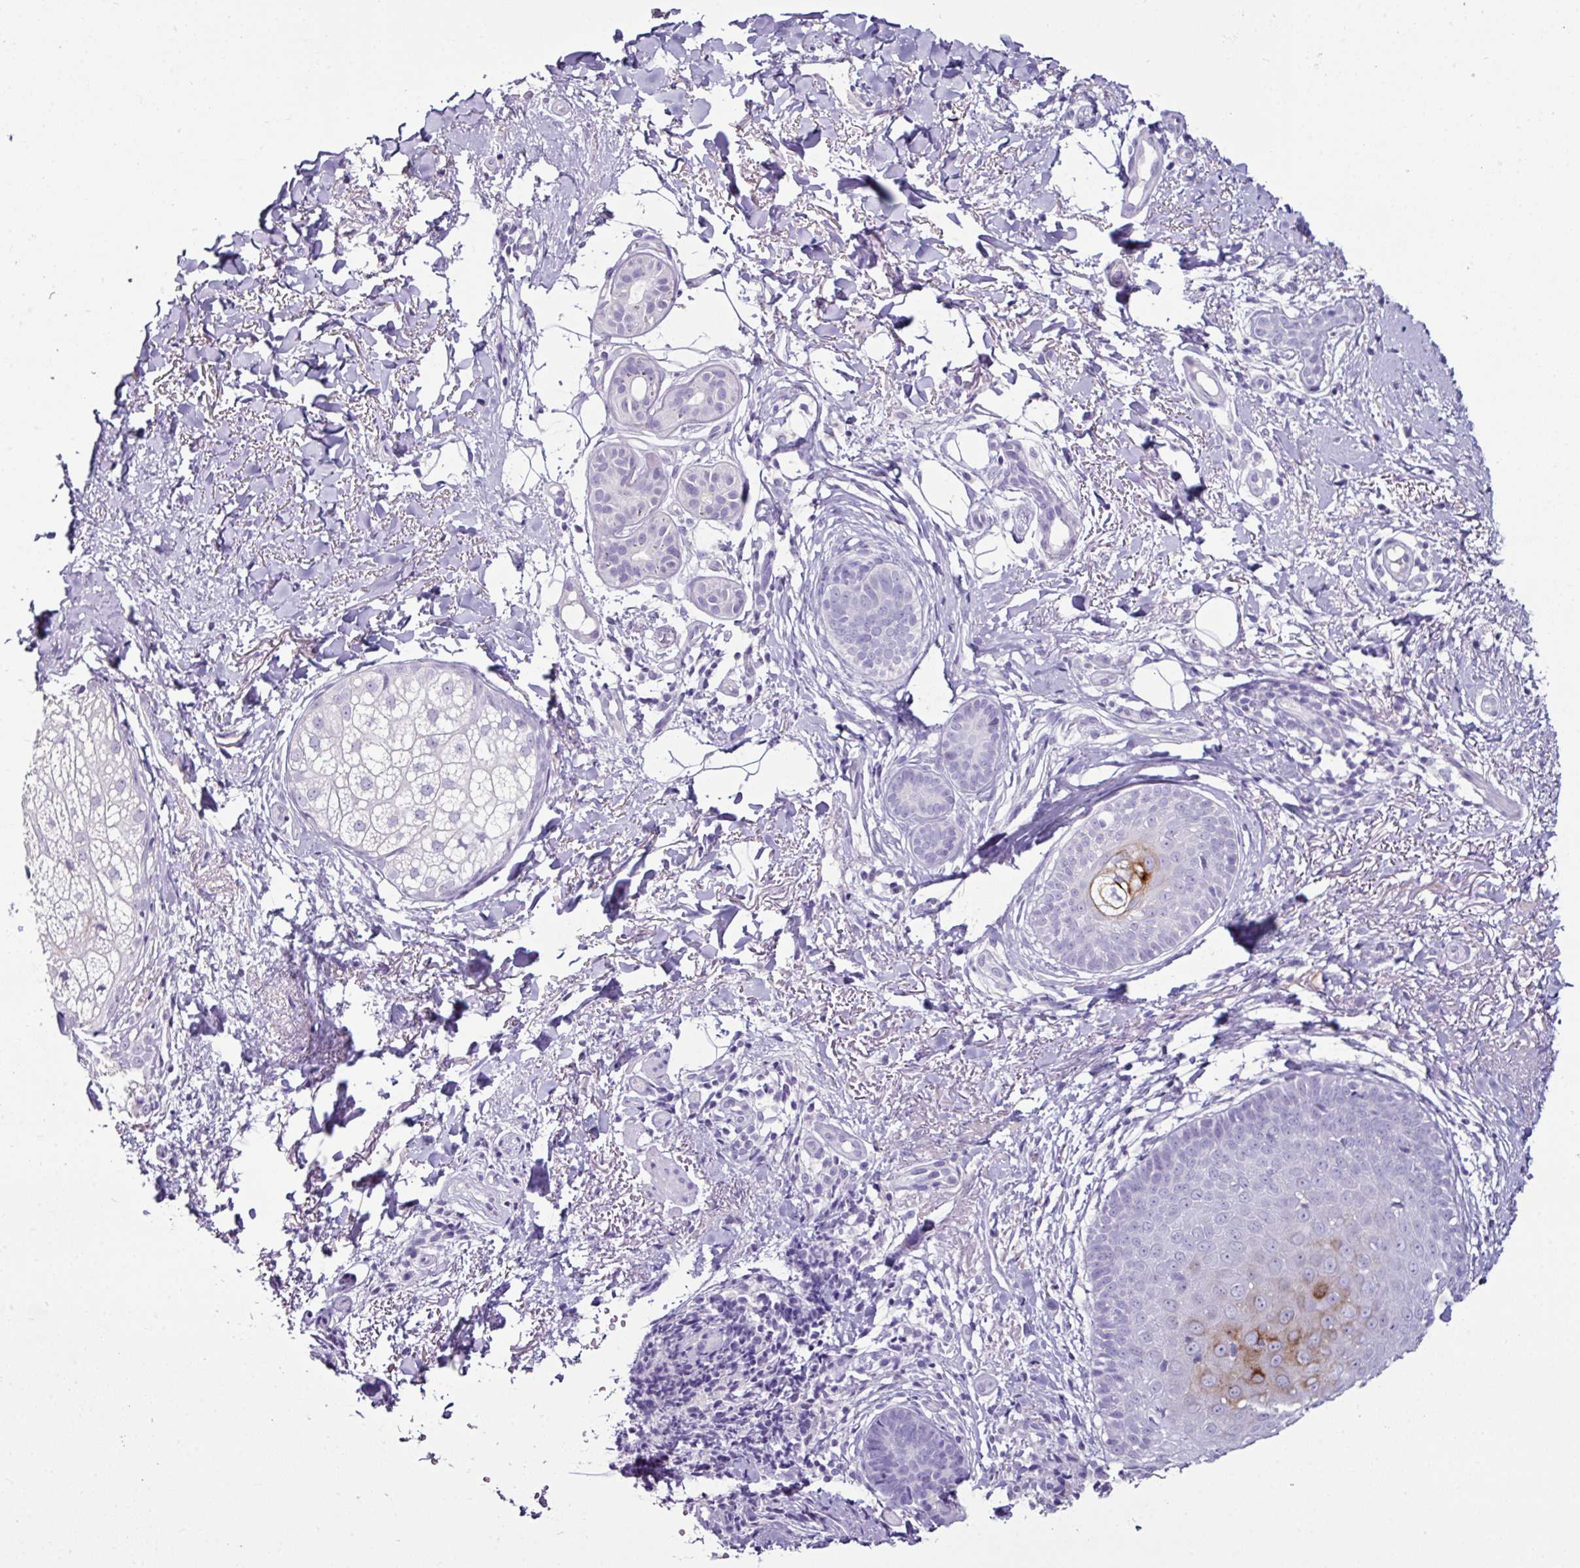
{"staining": {"intensity": "negative", "quantity": "none", "location": "none"}, "tissue": "skin cancer", "cell_type": "Tumor cells", "image_type": "cancer", "snomed": [{"axis": "morphology", "description": "Basal cell carcinoma"}, {"axis": "topography", "description": "Skin"}], "caption": "IHC of skin cancer (basal cell carcinoma) reveals no staining in tumor cells. (Brightfield microscopy of DAB (3,3'-diaminobenzidine) IHC at high magnification).", "gene": "GLP2R", "patient": {"sex": "female", "age": 60}}